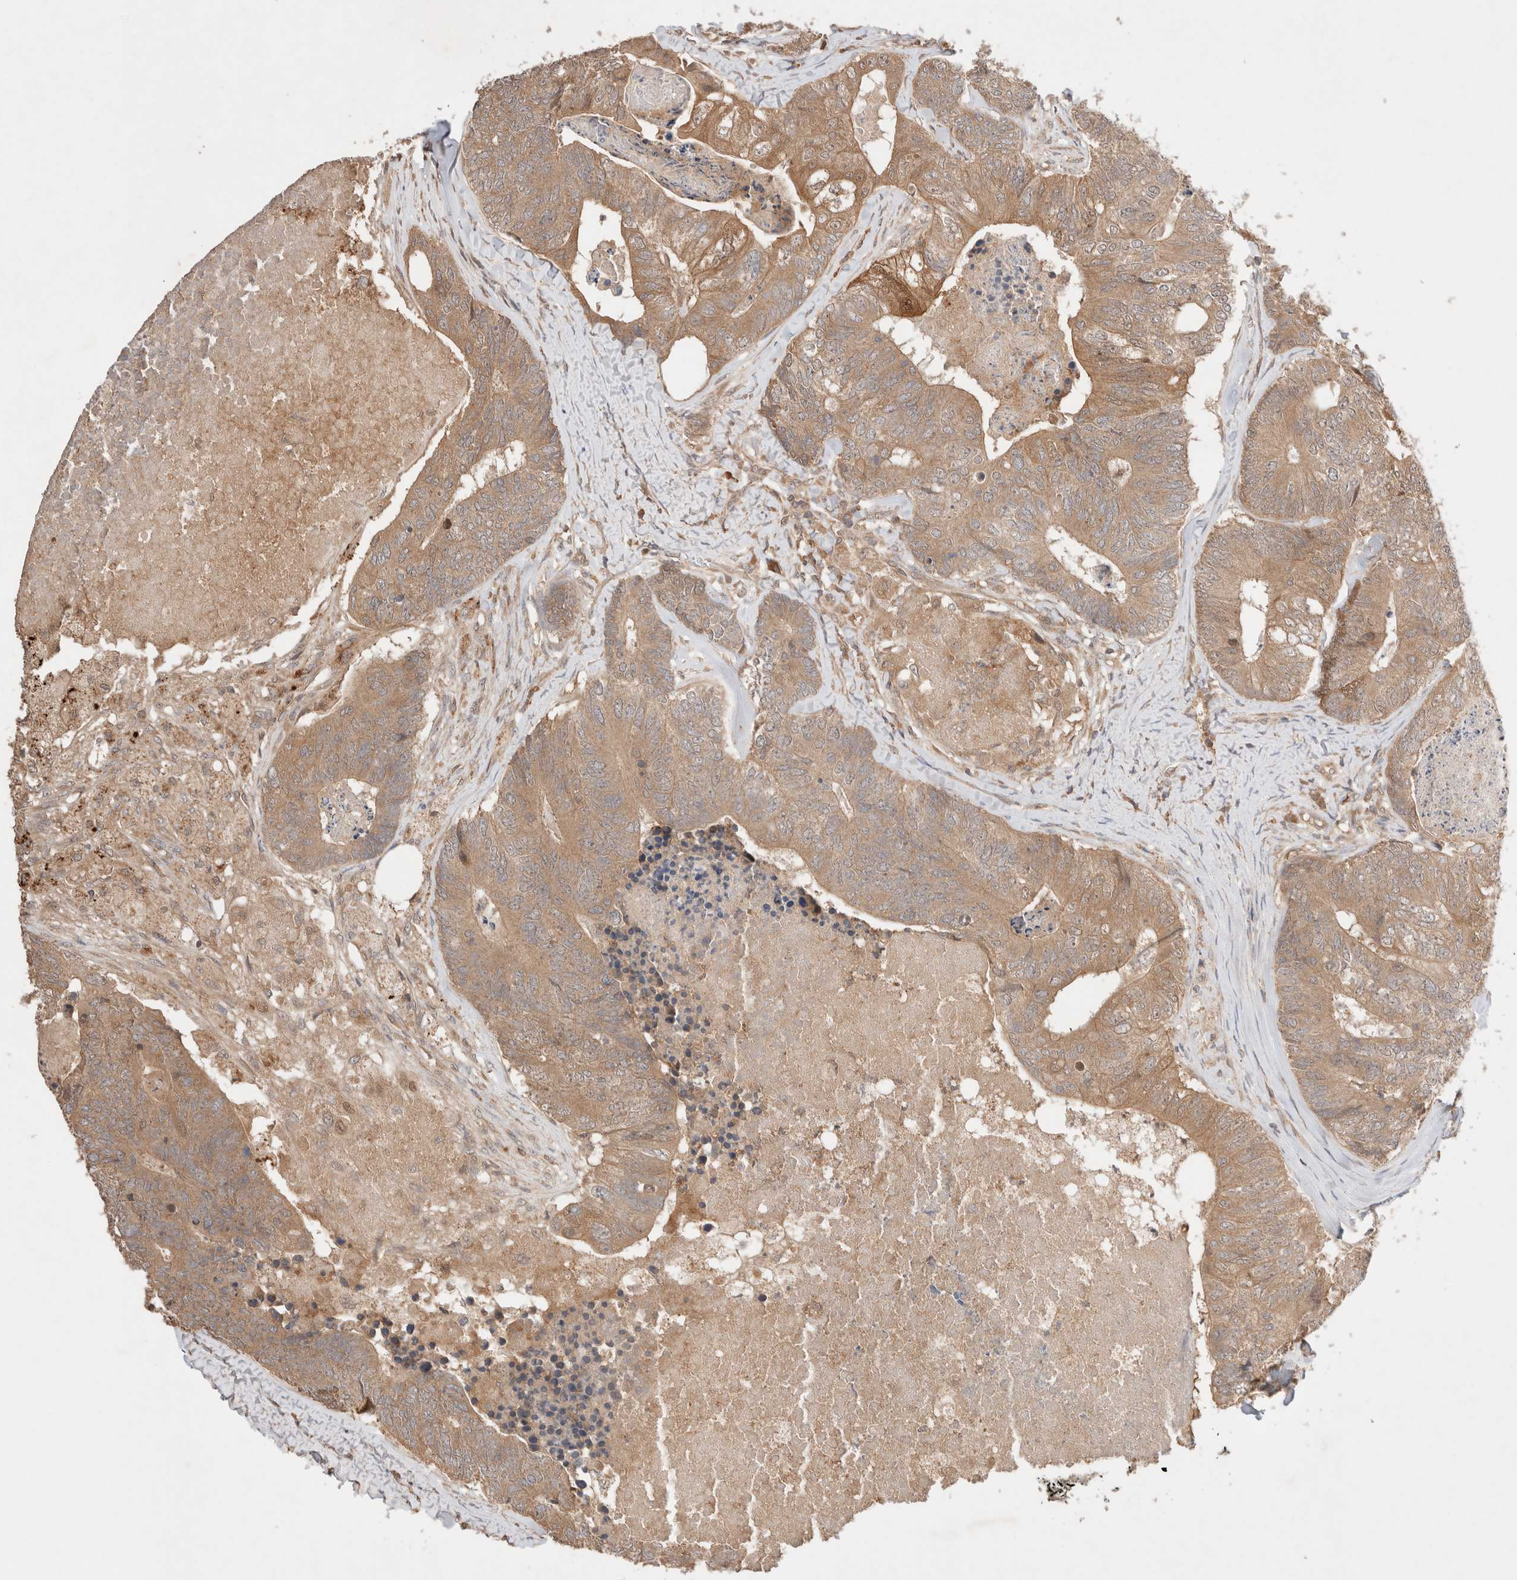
{"staining": {"intensity": "moderate", "quantity": ">75%", "location": "cytoplasmic/membranous"}, "tissue": "colorectal cancer", "cell_type": "Tumor cells", "image_type": "cancer", "snomed": [{"axis": "morphology", "description": "Adenocarcinoma, NOS"}, {"axis": "topography", "description": "Colon"}], "caption": "This photomicrograph reveals adenocarcinoma (colorectal) stained with IHC to label a protein in brown. The cytoplasmic/membranous of tumor cells show moderate positivity for the protein. Nuclei are counter-stained blue.", "gene": "CARNMT1", "patient": {"sex": "female", "age": 67}}